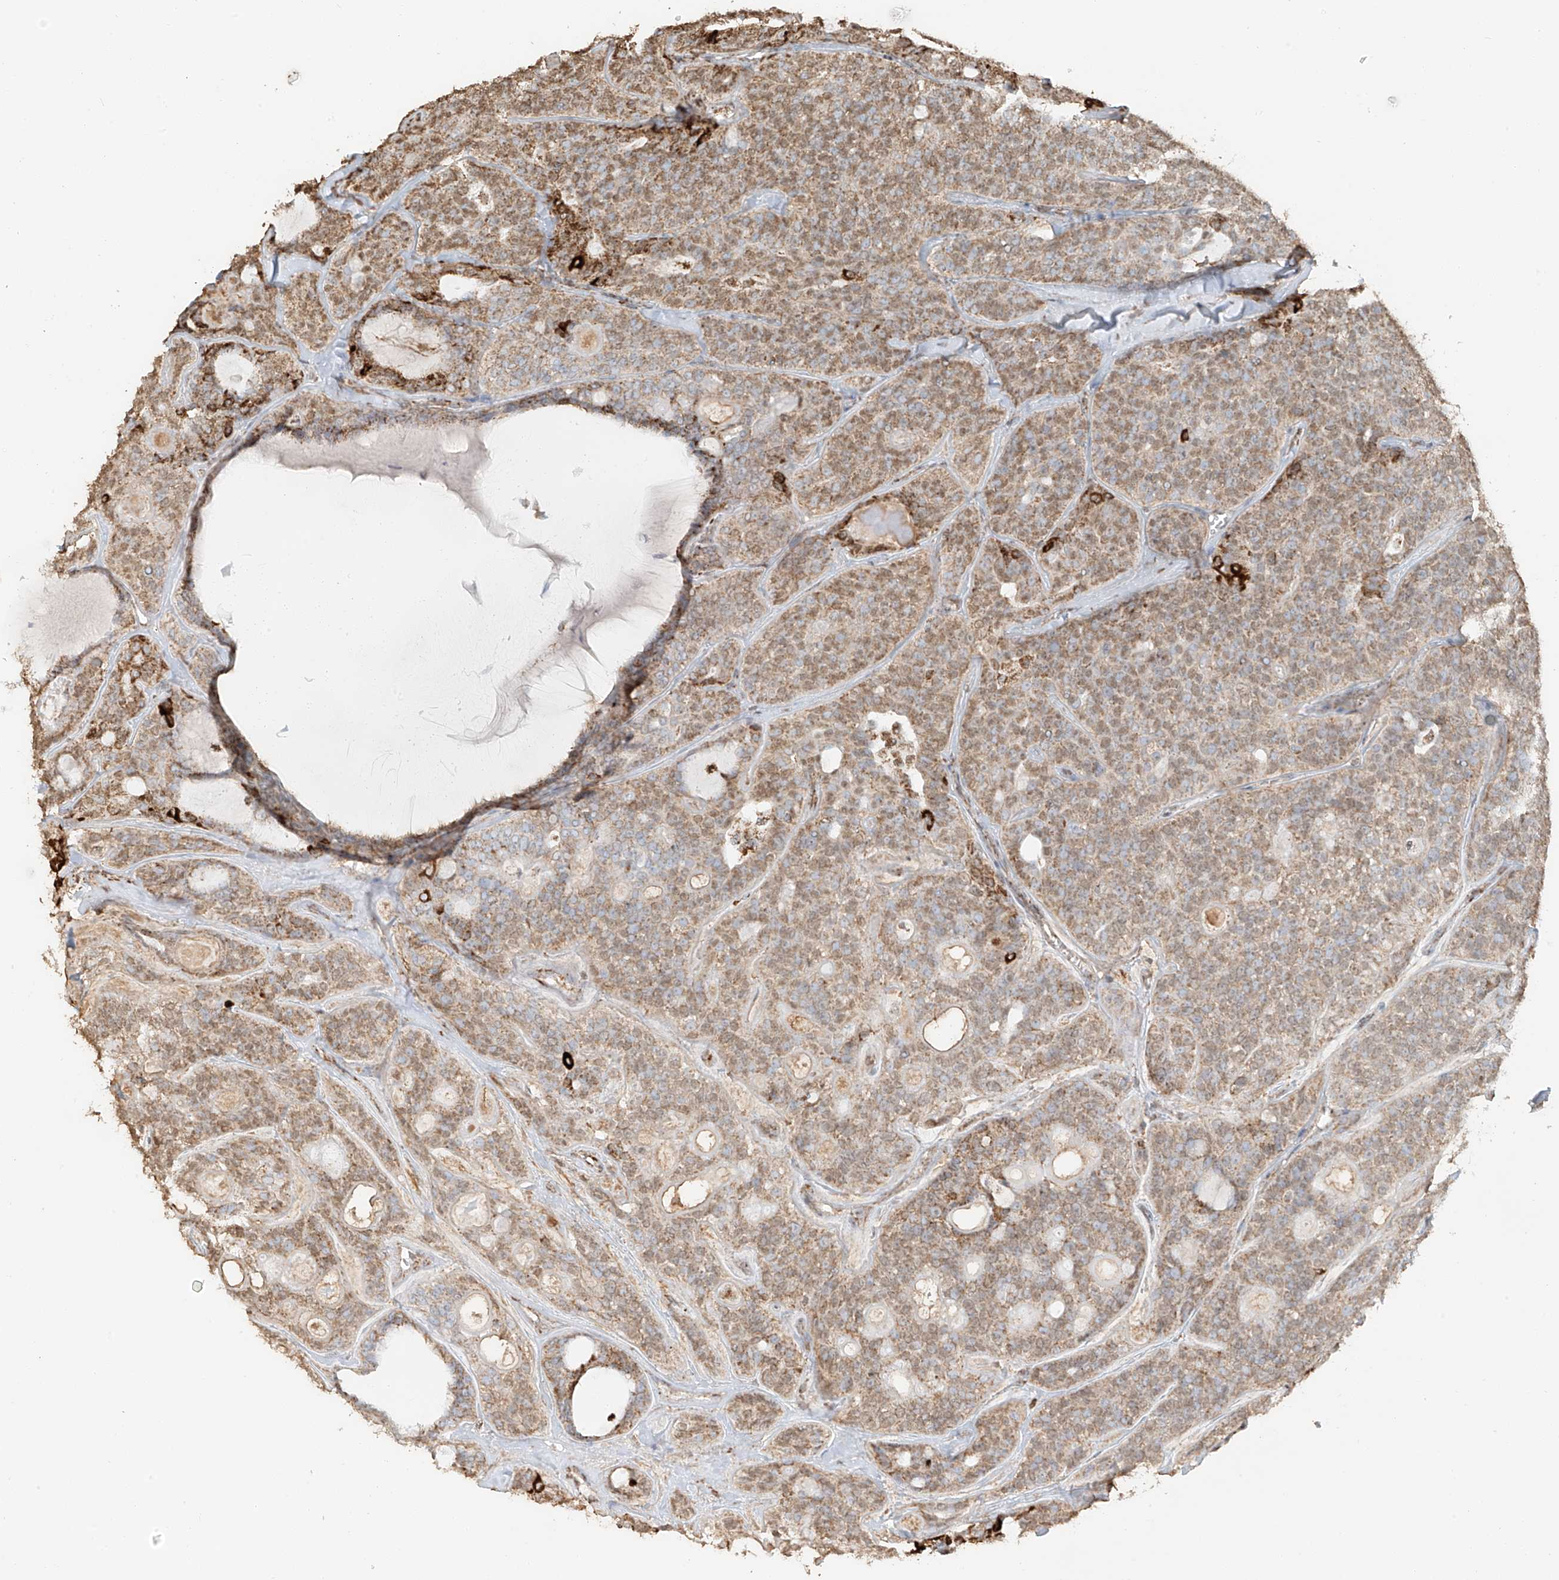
{"staining": {"intensity": "moderate", "quantity": ">75%", "location": "cytoplasmic/membranous"}, "tissue": "head and neck cancer", "cell_type": "Tumor cells", "image_type": "cancer", "snomed": [{"axis": "morphology", "description": "Adenocarcinoma, NOS"}, {"axis": "topography", "description": "Head-Neck"}], "caption": "Immunohistochemical staining of human head and neck cancer (adenocarcinoma) reveals moderate cytoplasmic/membranous protein staining in approximately >75% of tumor cells. Nuclei are stained in blue.", "gene": "MIPEP", "patient": {"sex": "male", "age": 66}}